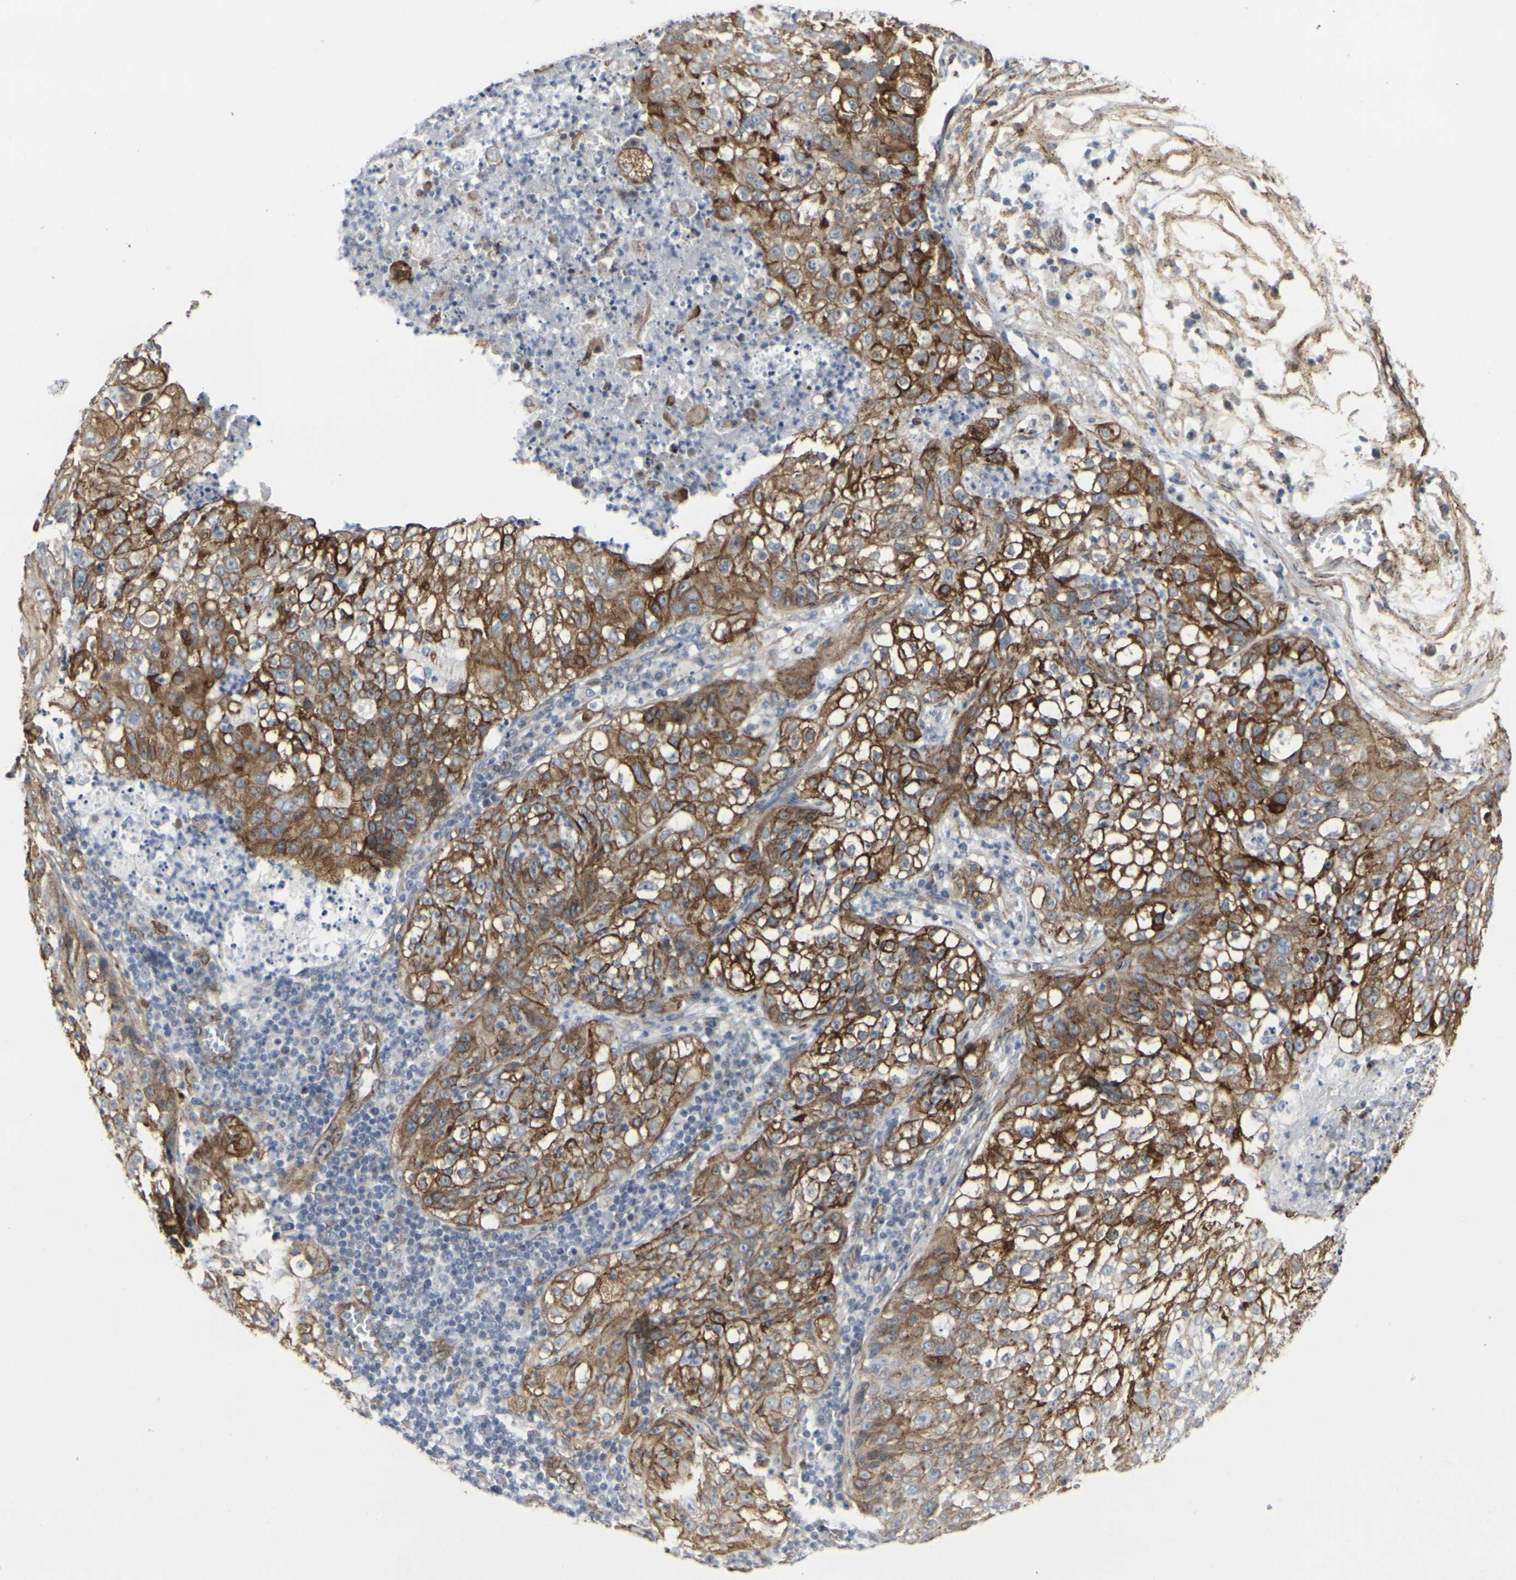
{"staining": {"intensity": "strong", "quantity": ">75%", "location": "cytoplasmic/membranous"}, "tissue": "lung cancer", "cell_type": "Tumor cells", "image_type": "cancer", "snomed": [{"axis": "morphology", "description": "Inflammation, NOS"}, {"axis": "morphology", "description": "Squamous cell carcinoma, NOS"}, {"axis": "topography", "description": "Lymph node"}, {"axis": "topography", "description": "Soft tissue"}, {"axis": "topography", "description": "Lung"}], "caption": "About >75% of tumor cells in squamous cell carcinoma (lung) show strong cytoplasmic/membranous protein staining as visualized by brown immunohistochemical staining.", "gene": "MYOF", "patient": {"sex": "male", "age": 66}}